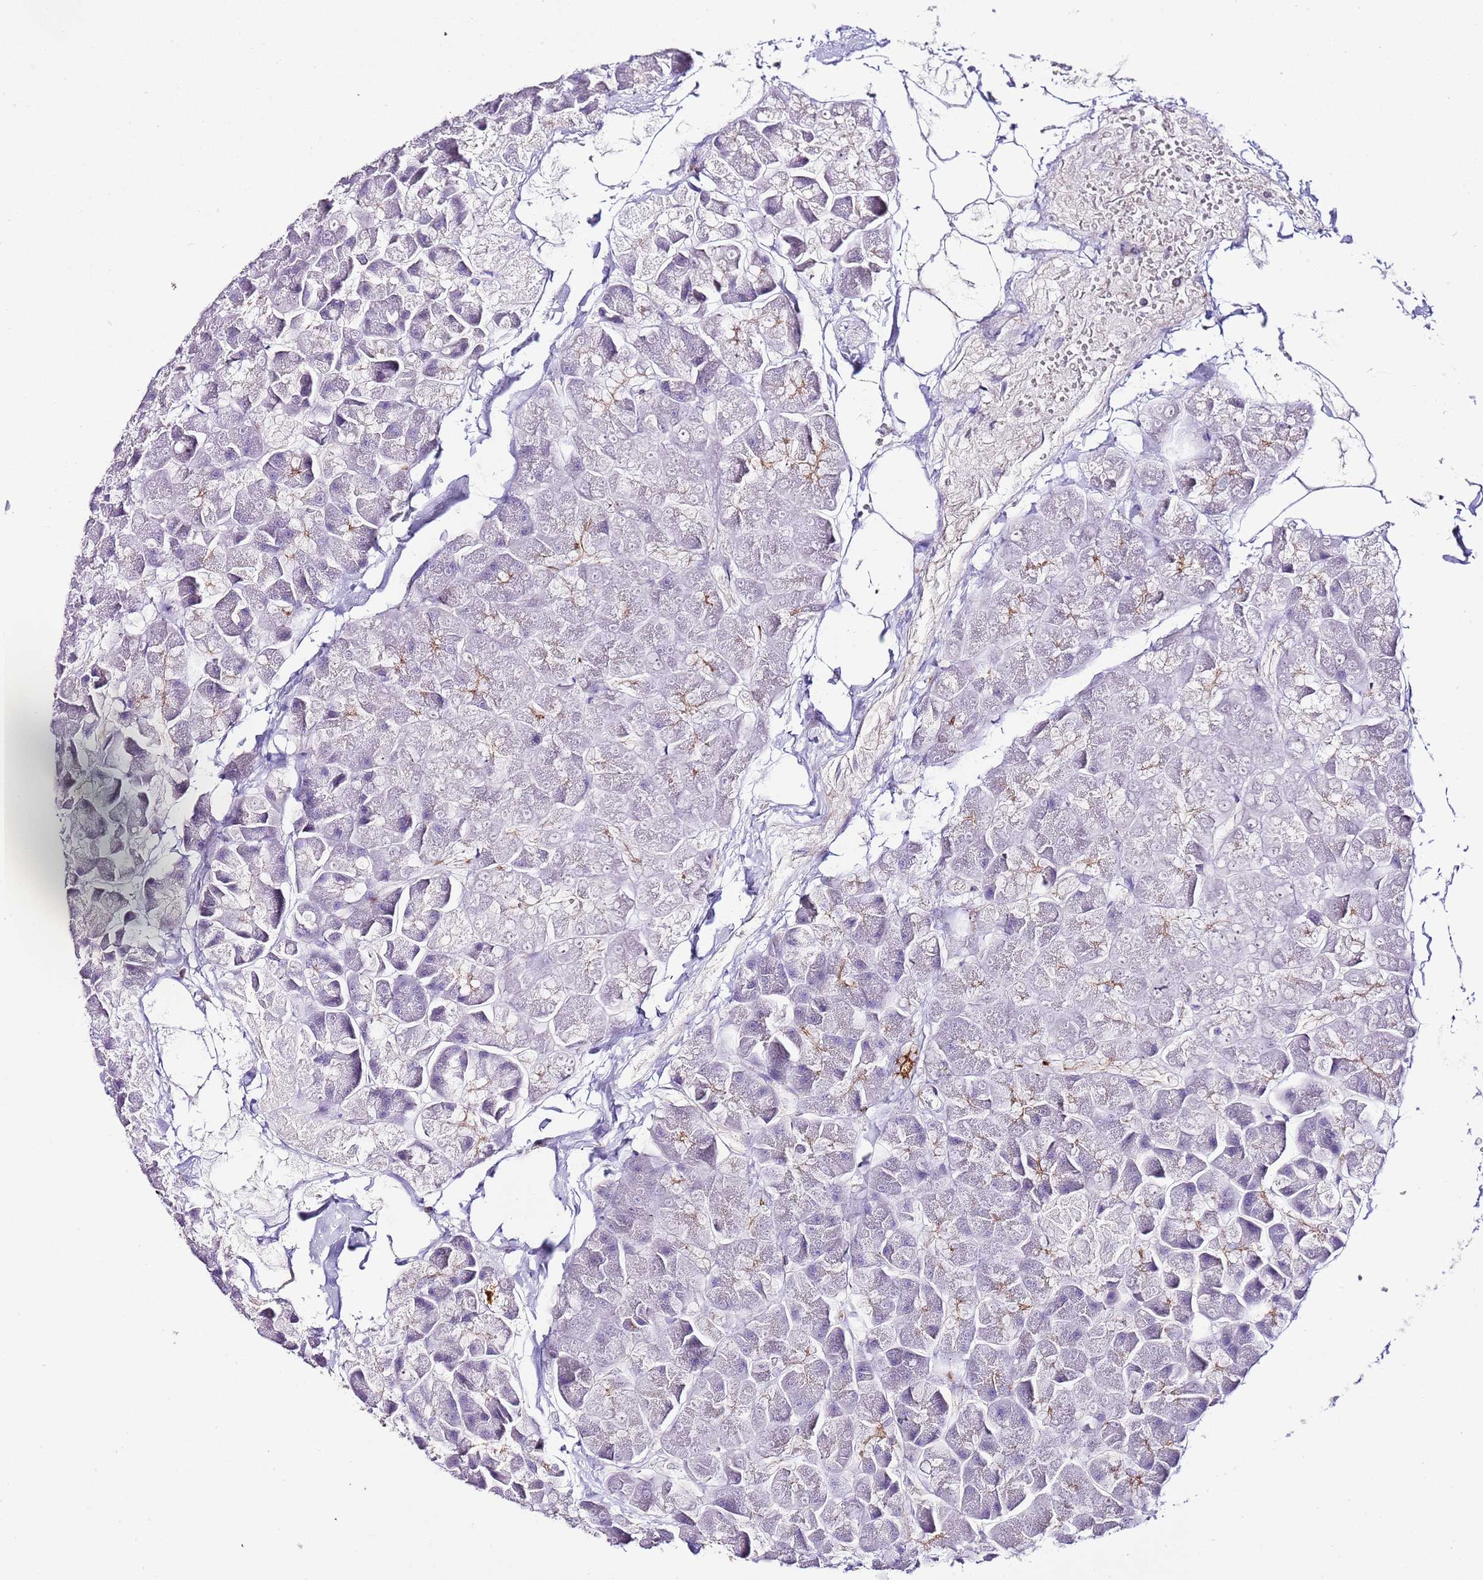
{"staining": {"intensity": "negative", "quantity": "none", "location": "none"}, "tissue": "pancreas", "cell_type": "Exocrine glandular cells", "image_type": "normal", "snomed": [{"axis": "morphology", "description": "Normal tissue, NOS"}, {"axis": "topography", "description": "Pancreas"}], "caption": "Protein analysis of unremarkable pancreas exhibits no significant staining in exocrine glandular cells.", "gene": "ALDH3A1", "patient": {"sex": "male", "age": 35}}